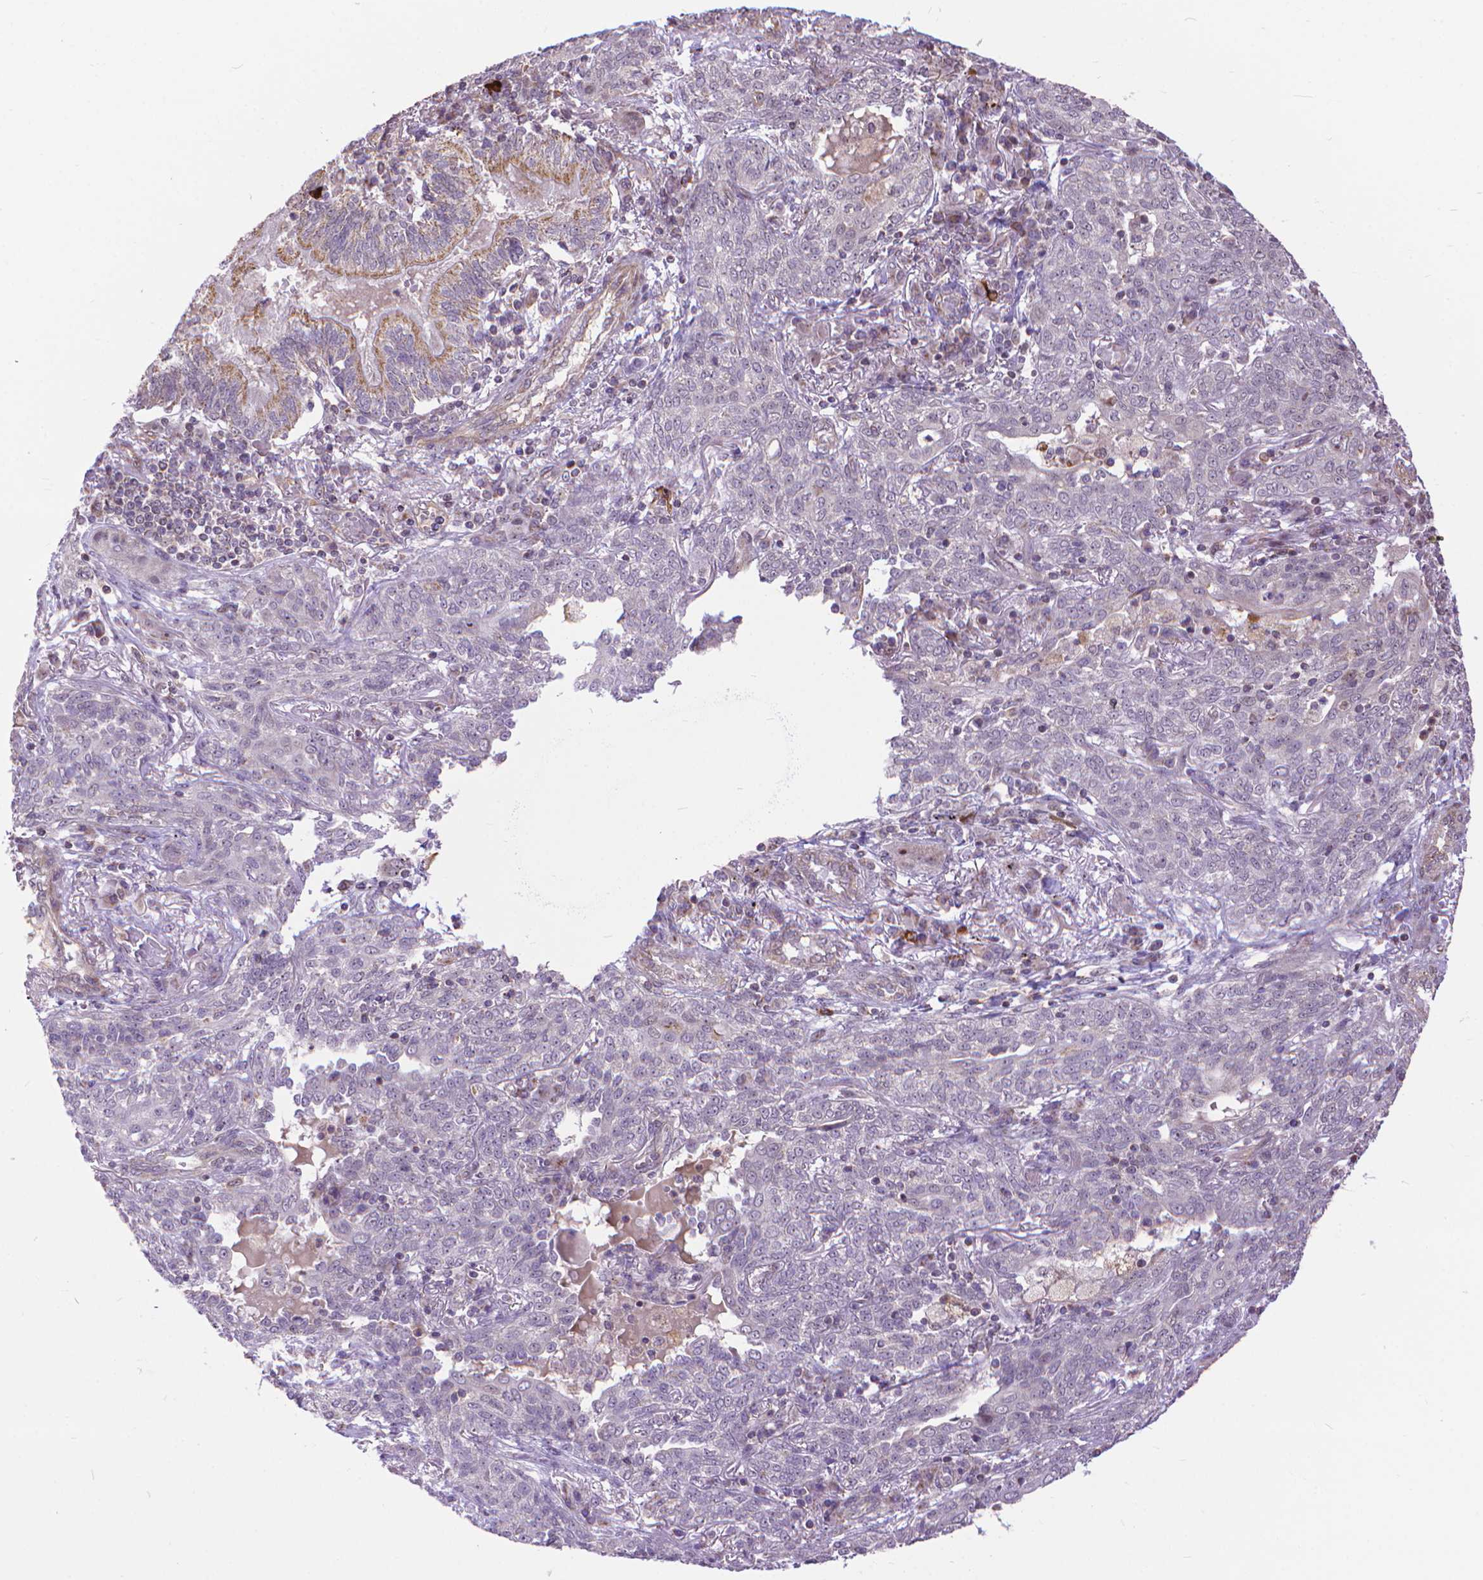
{"staining": {"intensity": "negative", "quantity": "none", "location": "none"}, "tissue": "lung cancer", "cell_type": "Tumor cells", "image_type": "cancer", "snomed": [{"axis": "morphology", "description": "Squamous cell carcinoma, NOS"}, {"axis": "topography", "description": "Lung"}], "caption": "Immunohistochemistry (IHC) of human lung cancer (squamous cell carcinoma) demonstrates no positivity in tumor cells.", "gene": "TMEM135", "patient": {"sex": "female", "age": 70}}